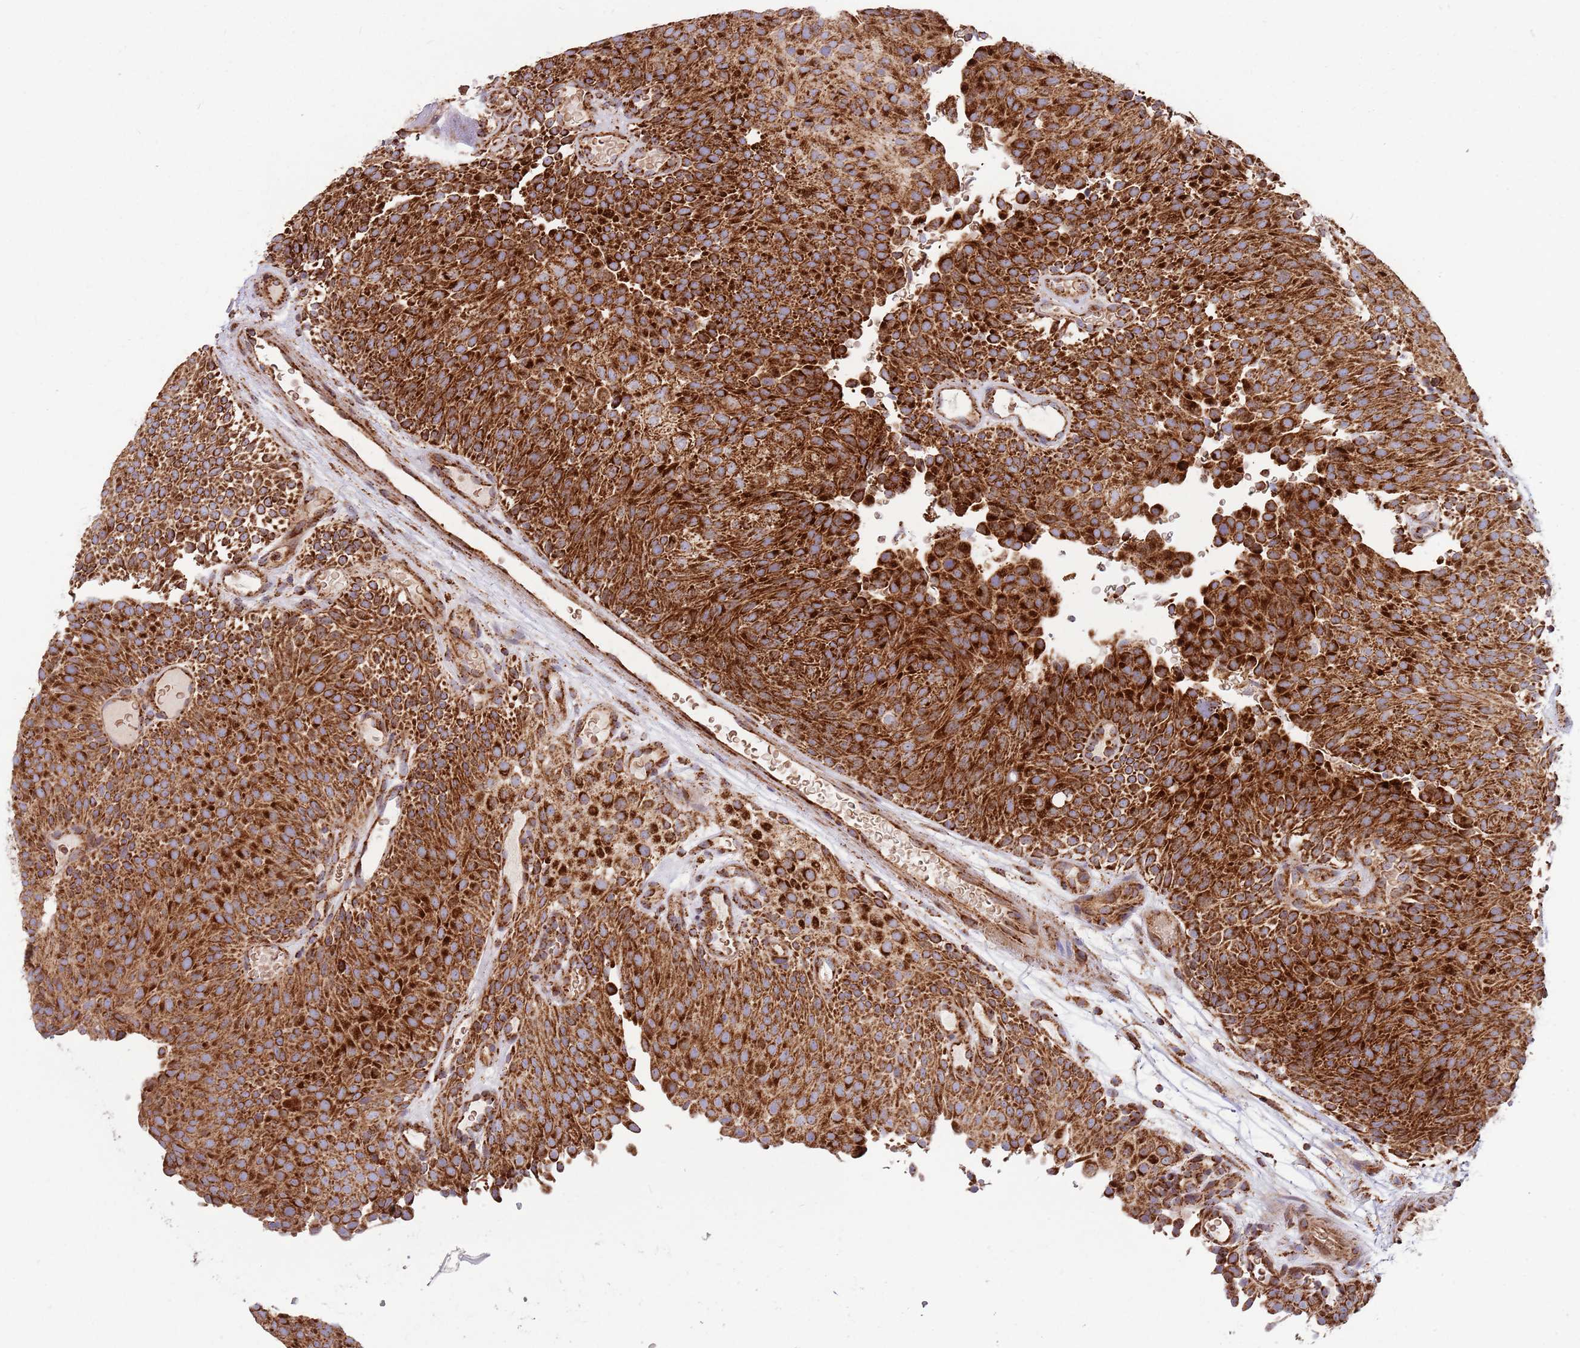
{"staining": {"intensity": "strong", "quantity": ">75%", "location": "cytoplasmic/membranous"}, "tissue": "urothelial cancer", "cell_type": "Tumor cells", "image_type": "cancer", "snomed": [{"axis": "morphology", "description": "Urothelial carcinoma, Low grade"}, {"axis": "topography", "description": "Urinary bladder"}], "caption": "Brown immunohistochemical staining in human urothelial cancer displays strong cytoplasmic/membranous positivity in approximately >75% of tumor cells. Ihc stains the protein of interest in brown and the nuclei are stained blue.", "gene": "ATP5PD", "patient": {"sex": "male", "age": 78}}